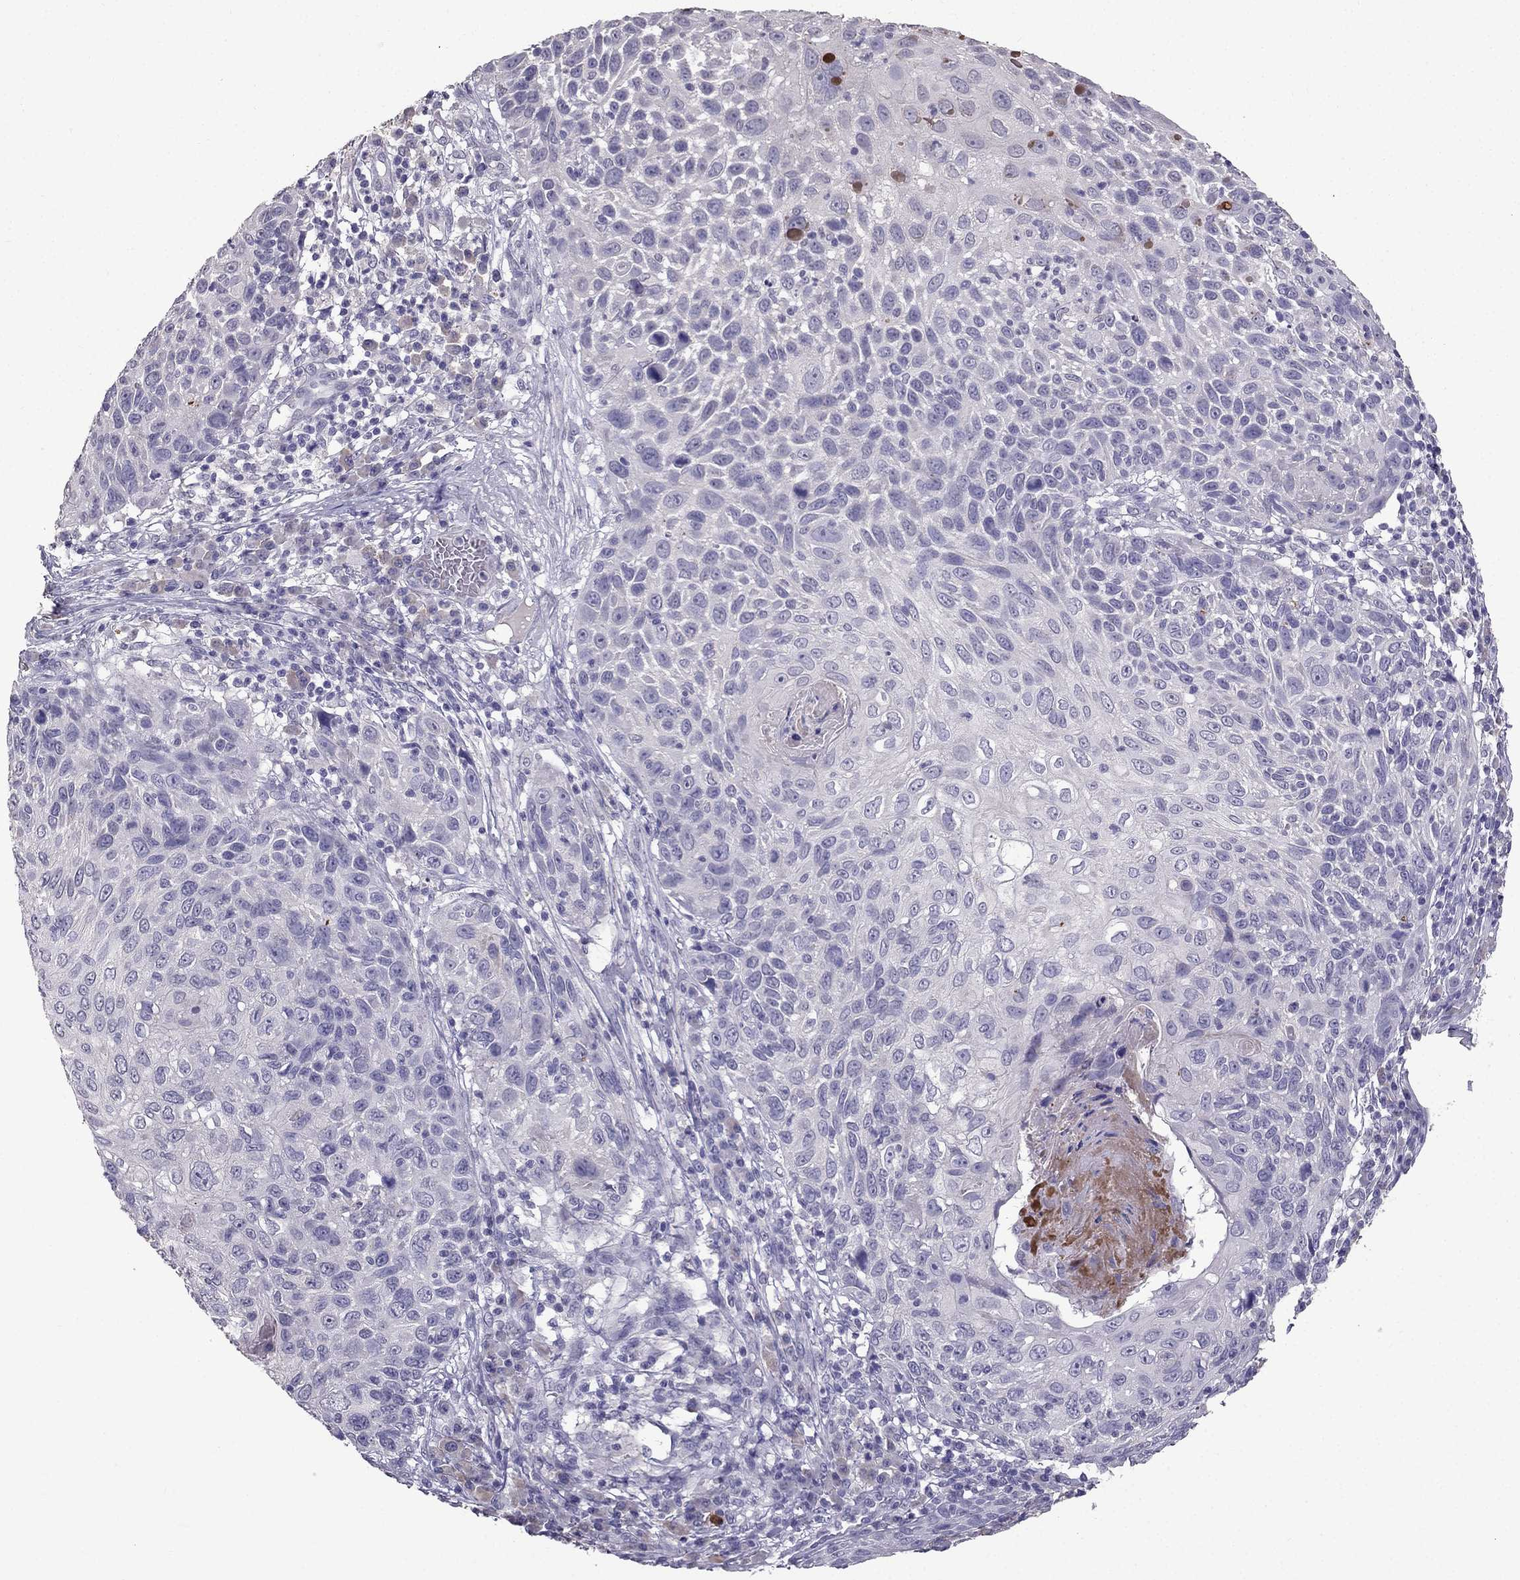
{"staining": {"intensity": "negative", "quantity": "none", "location": "none"}, "tissue": "skin cancer", "cell_type": "Tumor cells", "image_type": "cancer", "snomed": [{"axis": "morphology", "description": "Squamous cell carcinoma, NOS"}, {"axis": "topography", "description": "Skin"}], "caption": "The histopathology image reveals no significant staining in tumor cells of skin cancer (squamous cell carcinoma).", "gene": "SCG5", "patient": {"sex": "male", "age": 92}}